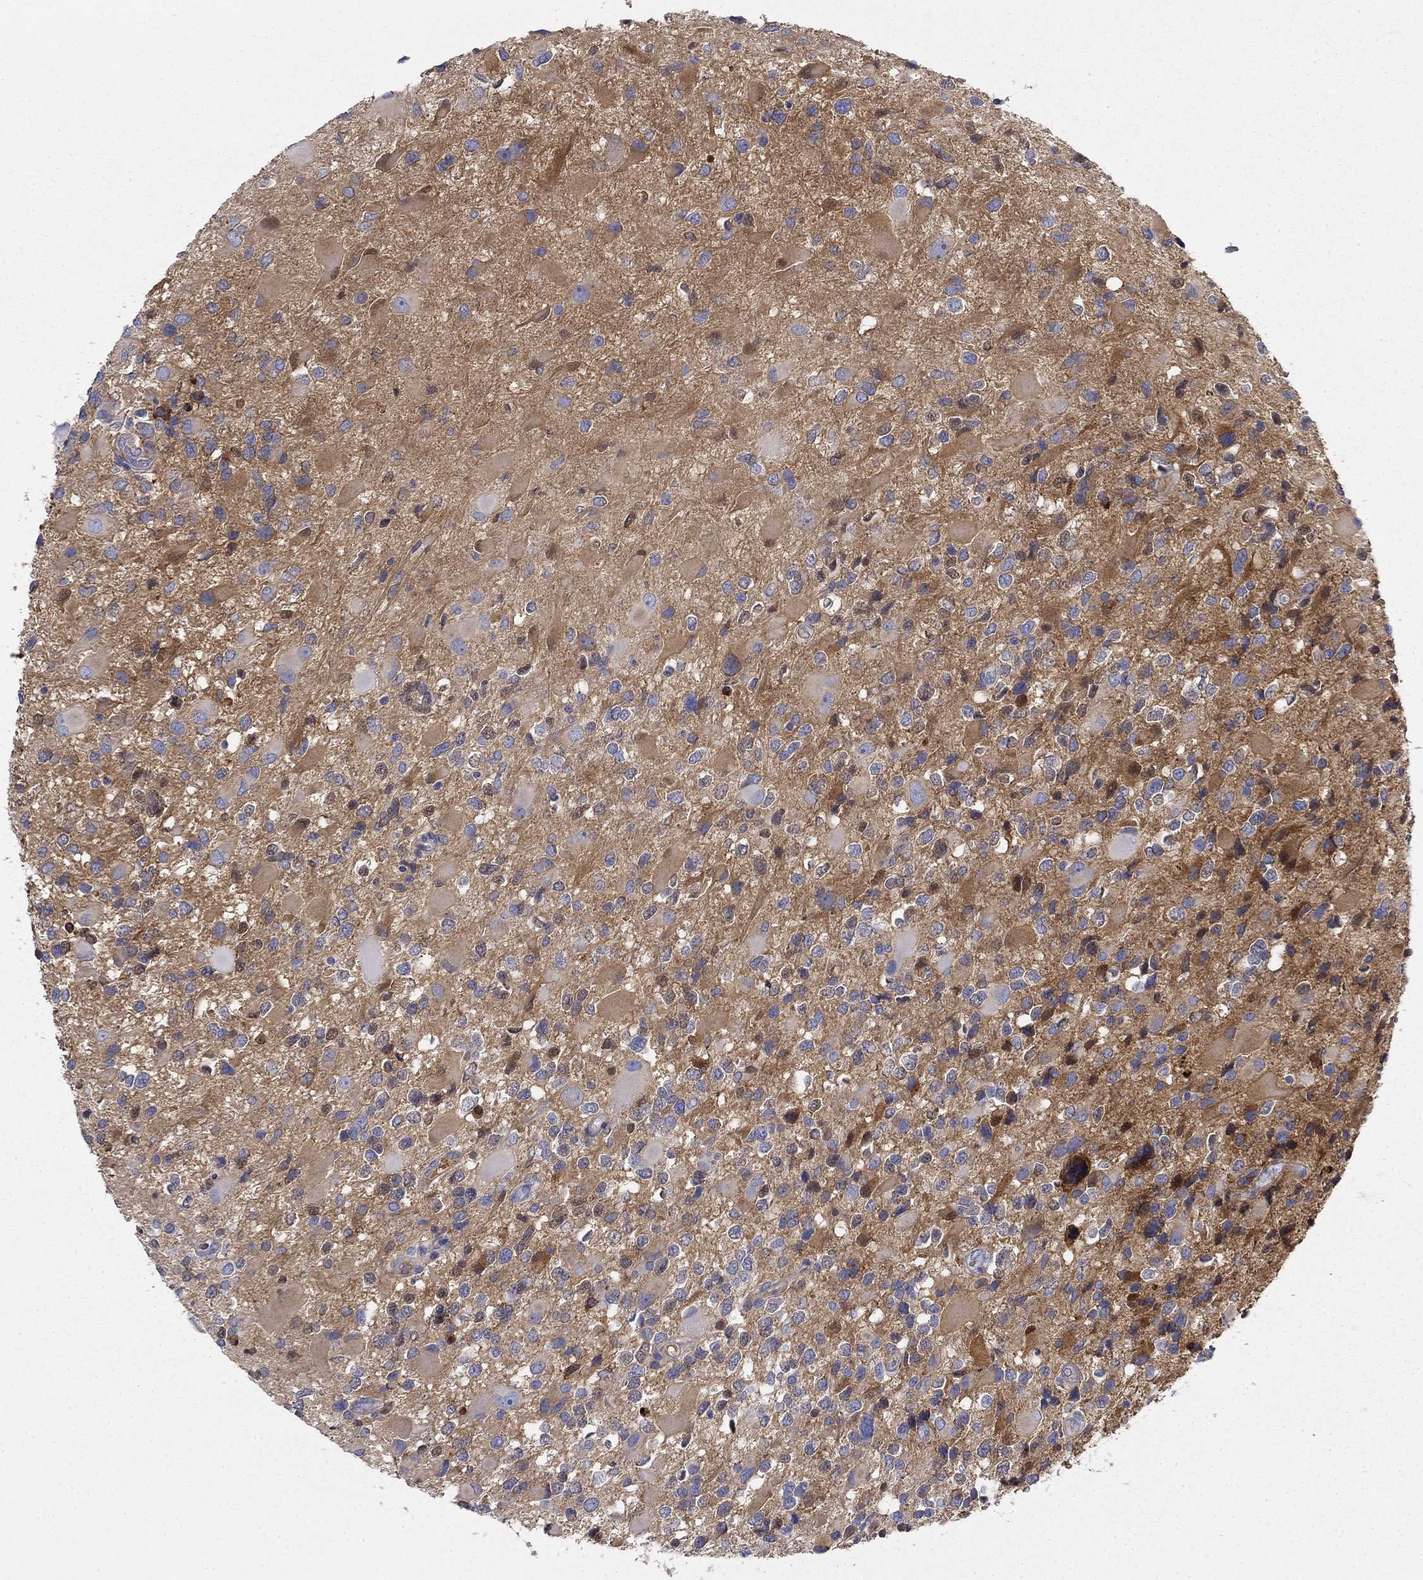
{"staining": {"intensity": "strong", "quantity": "<25%", "location": "cytoplasmic/membranous"}, "tissue": "glioma", "cell_type": "Tumor cells", "image_type": "cancer", "snomed": [{"axis": "morphology", "description": "Glioma, malignant, Low grade"}, {"axis": "topography", "description": "Brain"}], "caption": "Human malignant glioma (low-grade) stained with a protein marker shows strong staining in tumor cells.", "gene": "GPC1", "patient": {"sex": "female", "age": 32}}